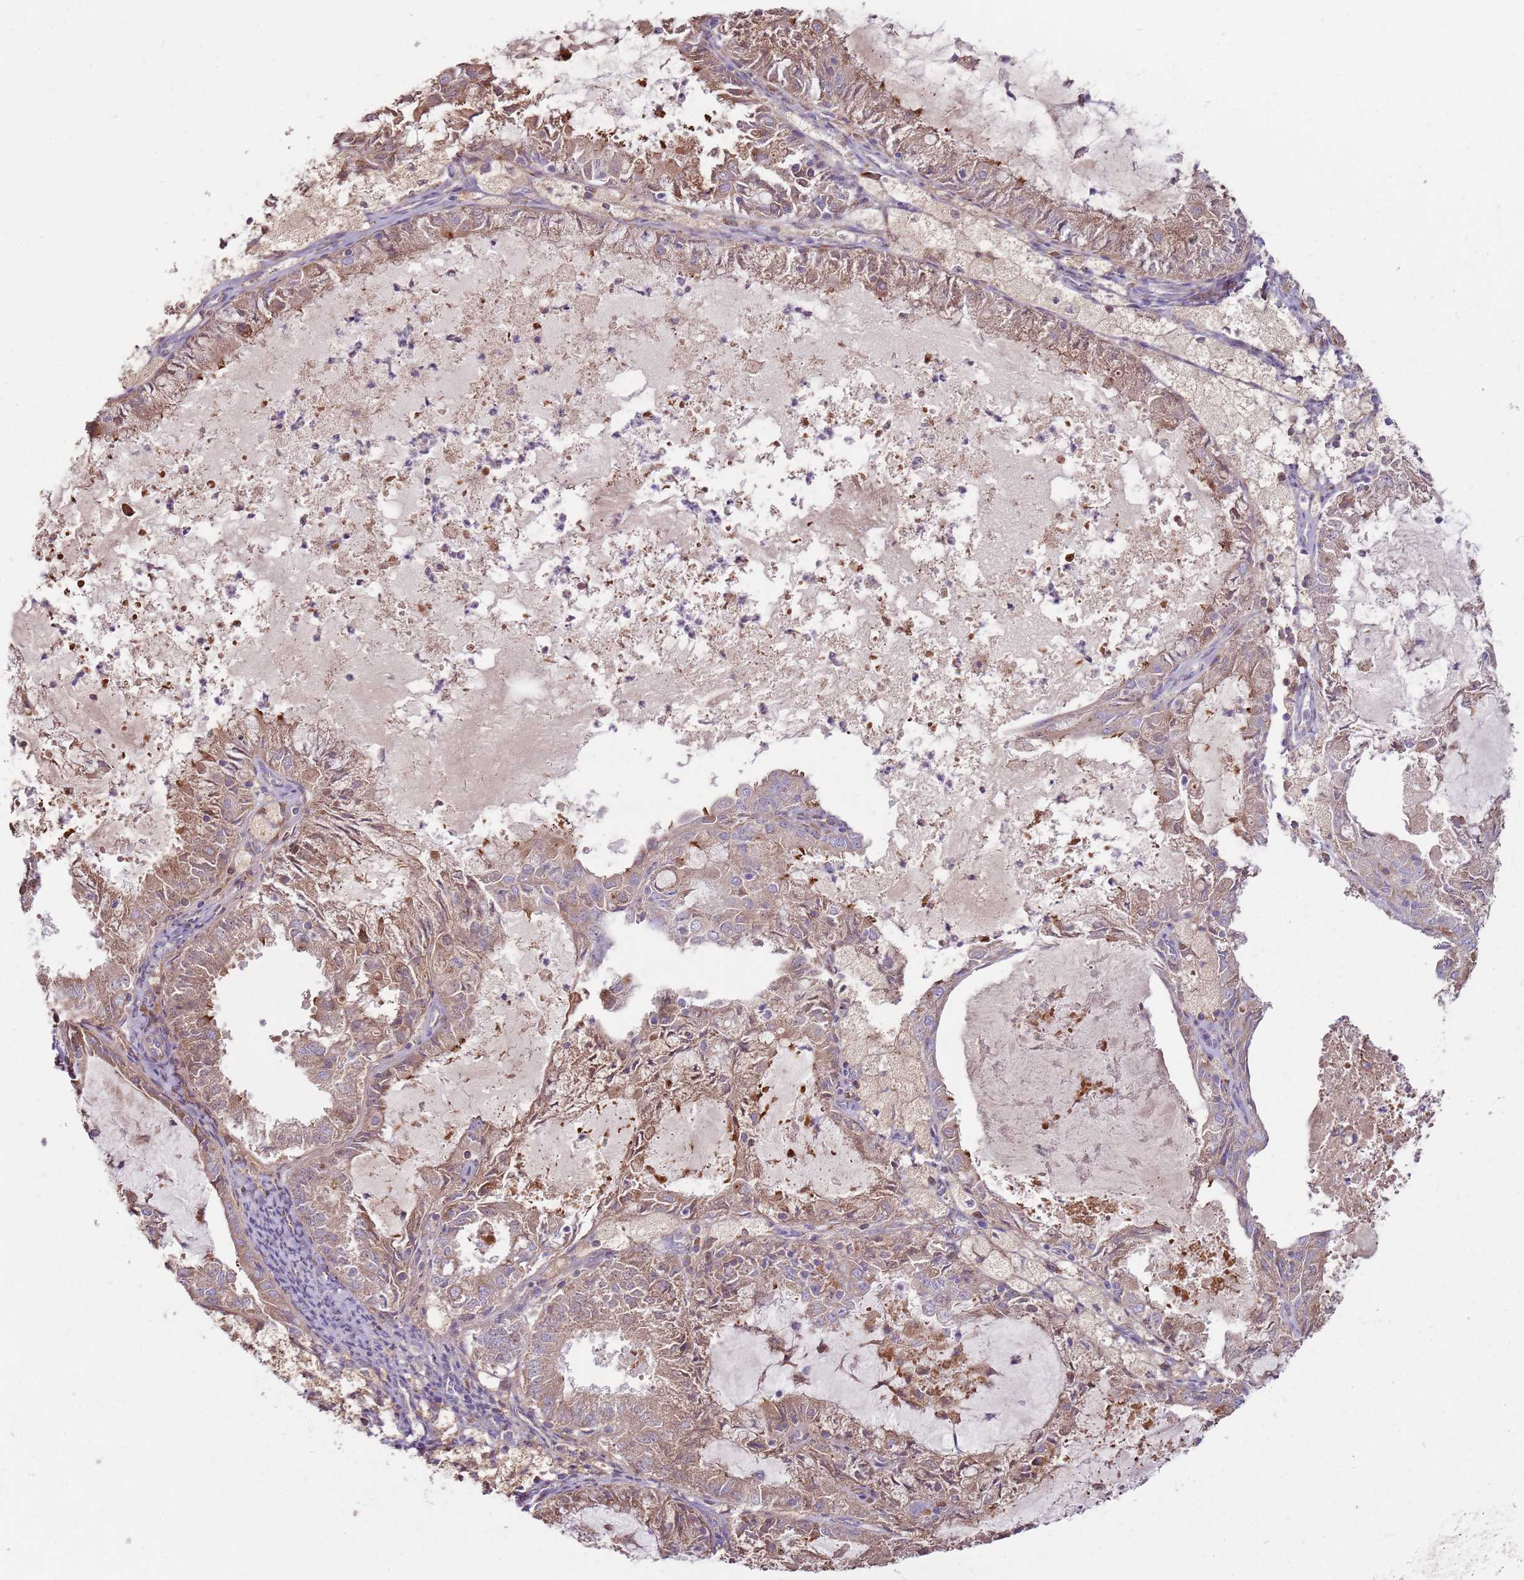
{"staining": {"intensity": "weak", "quantity": ">75%", "location": "cytoplasmic/membranous"}, "tissue": "endometrial cancer", "cell_type": "Tumor cells", "image_type": "cancer", "snomed": [{"axis": "morphology", "description": "Adenocarcinoma, NOS"}, {"axis": "topography", "description": "Endometrium"}], "caption": "A low amount of weak cytoplasmic/membranous positivity is appreciated in about >75% of tumor cells in endometrial cancer (adenocarcinoma) tissue.", "gene": "EMC1", "patient": {"sex": "female", "age": 57}}